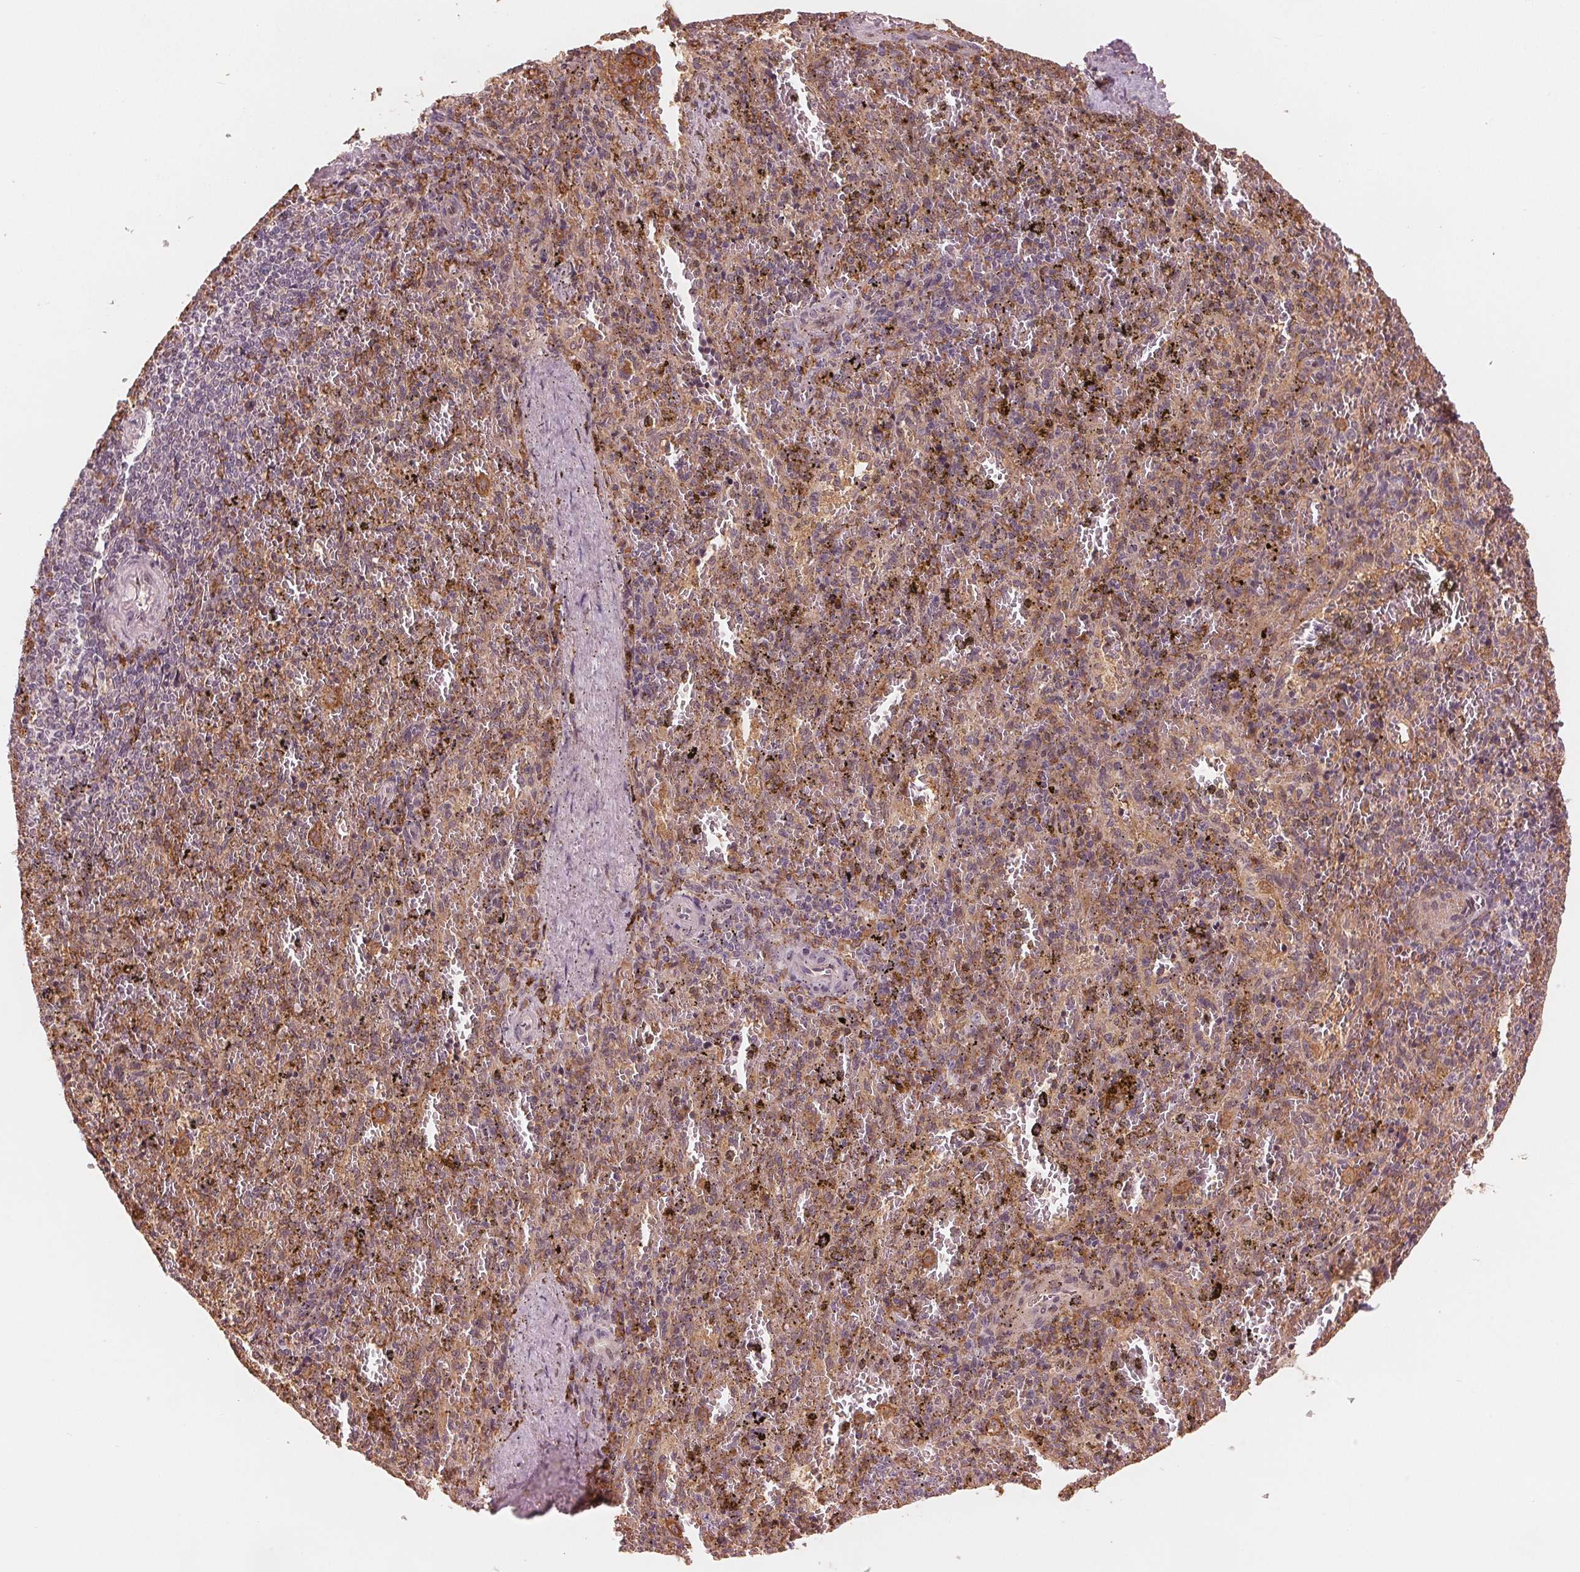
{"staining": {"intensity": "weak", "quantity": "25%-75%", "location": "cytoplasmic/membranous"}, "tissue": "spleen", "cell_type": "Cells in red pulp", "image_type": "normal", "snomed": [{"axis": "morphology", "description": "Normal tissue, NOS"}, {"axis": "topography", "description": "Spleen"}], "caption": "Immunohistochemical staining of normal human spleen displays 25%-75% levels of weak cytoplasmic/membranous protein positivity in approximately 25%-75% of cells in red pulp.", "gene": "IL9R", "patient": {"sex": "female", "age": 50}}